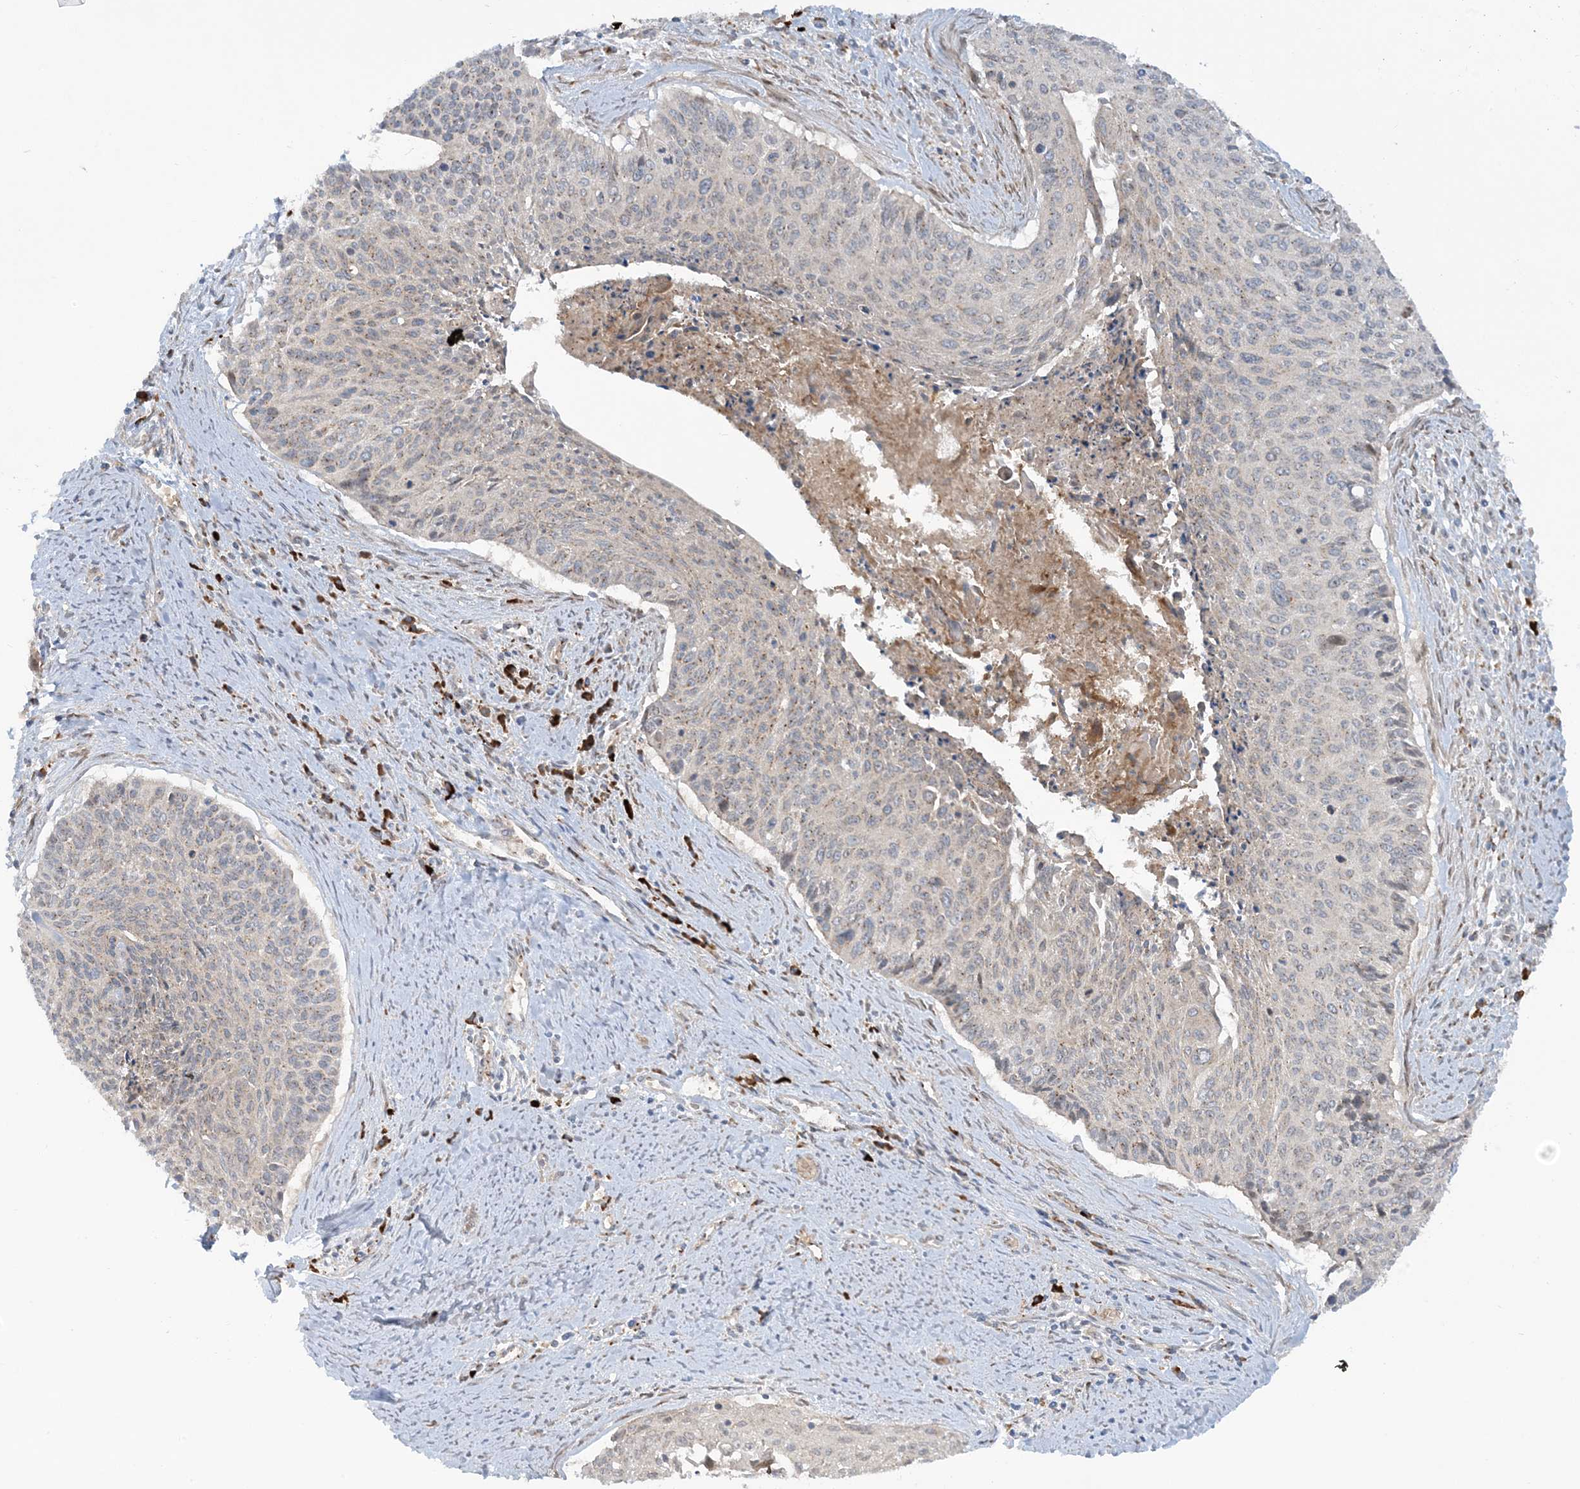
{"staining": {"intensity": "weak", "quantity": "25%-75%", "location": "cytoplasmic/membranous"}, "tissue": "cervical cancer", "cell_type": "Tumor cells", "image_type": "cancer", "snomed": [{"axis": "morphology", "description": "Squamous cell carcinoma, NOS"}, {"axis": "topography", "description": "Cervix"}], "caption": "DAB immunohistochemical staining of cervical cancer demonstrates weak cytoplasmic/membranous protein positivity in about 25%-75% of tumor cells.", "gene": "RPP40", "patient": {"sex": "female", "age": 55}}